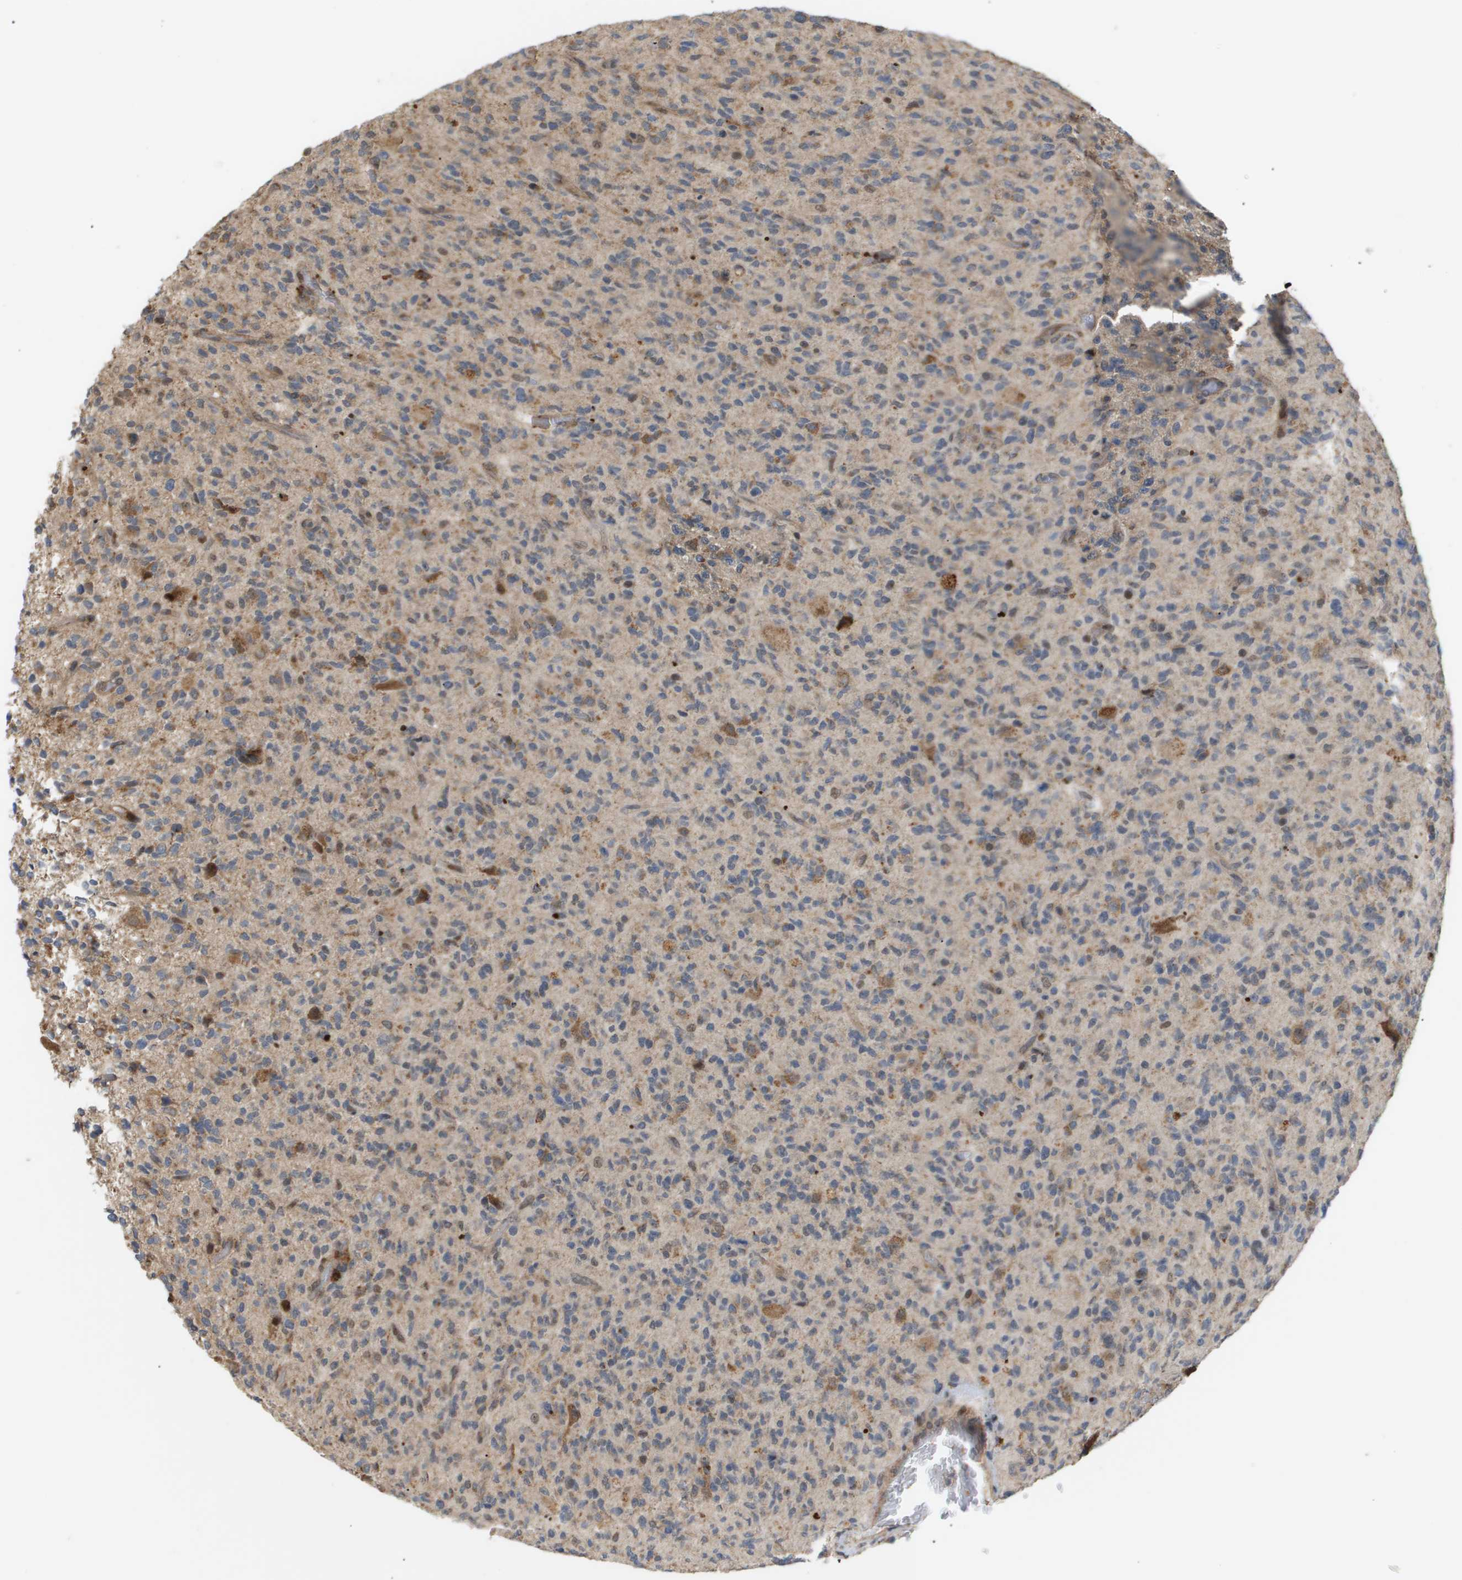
{"staining": {"intensity": "moderate", "quantity": "<25%", "location": "cytoplasmic/membranous"}, "tissue": "glioma", "cell_type": "Tumor cells", "image_type": "cancer", "snomed": [{"axis": "morphology", "description": "Glioma, malignant, High grade"}, {"axis": "topography", "description": "Brain"}], "caption": "Immunohistochemistry (IHC) histopathology image of human glioma stained for a protein (brown), which displays low levels of moderate cytoplasmic/membranous expression in about <25% of tumor cells.", "gene": "PDGFB", "patient": {"sex": "male", "age": 71}}